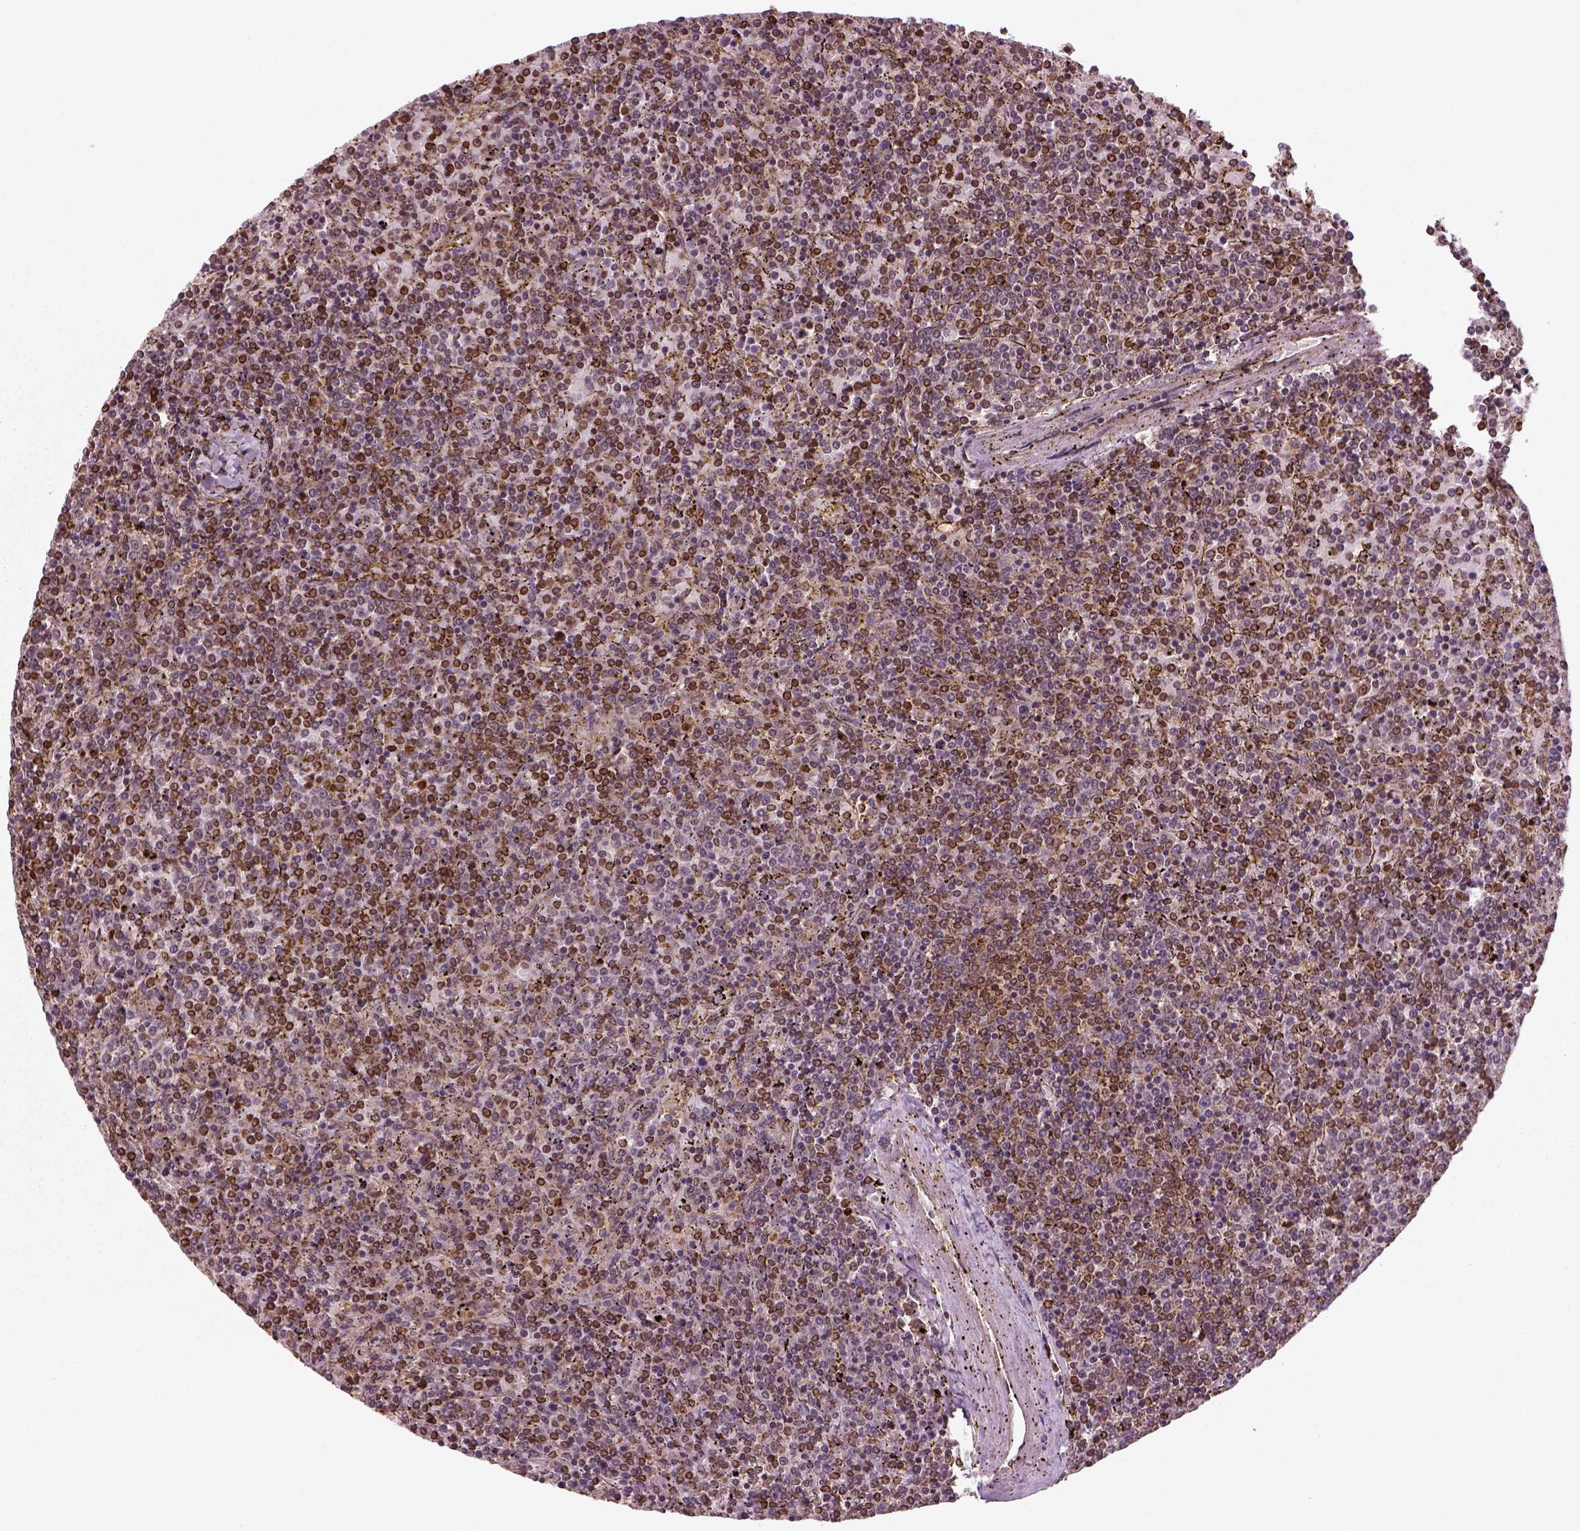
{"staining": {"intensity": "strong", "quantity": "25%-75%", "location": "nuclear"}, "tissue": "lymphoma", "cell_type": "Tumor cells", "image_type": "cancer", "snomed": [{"axis": "morphology", "description": "Malignant lymphoma, non-Hodgkin's type, Low grade"}, {"axis": "topography", "description": "Spleen"}], "caption": "Immunohistochemical staining of human low-grade malignant lymphoma, non-Hodgkin's type demonstrates strong nuclear protein expression in approximately 25%-75% of tumor cells. (DAB IHC with brightfield microscopy, high magnification).", "gene": "NUDT9", "patient": {"sex": "female", "age": 77}}